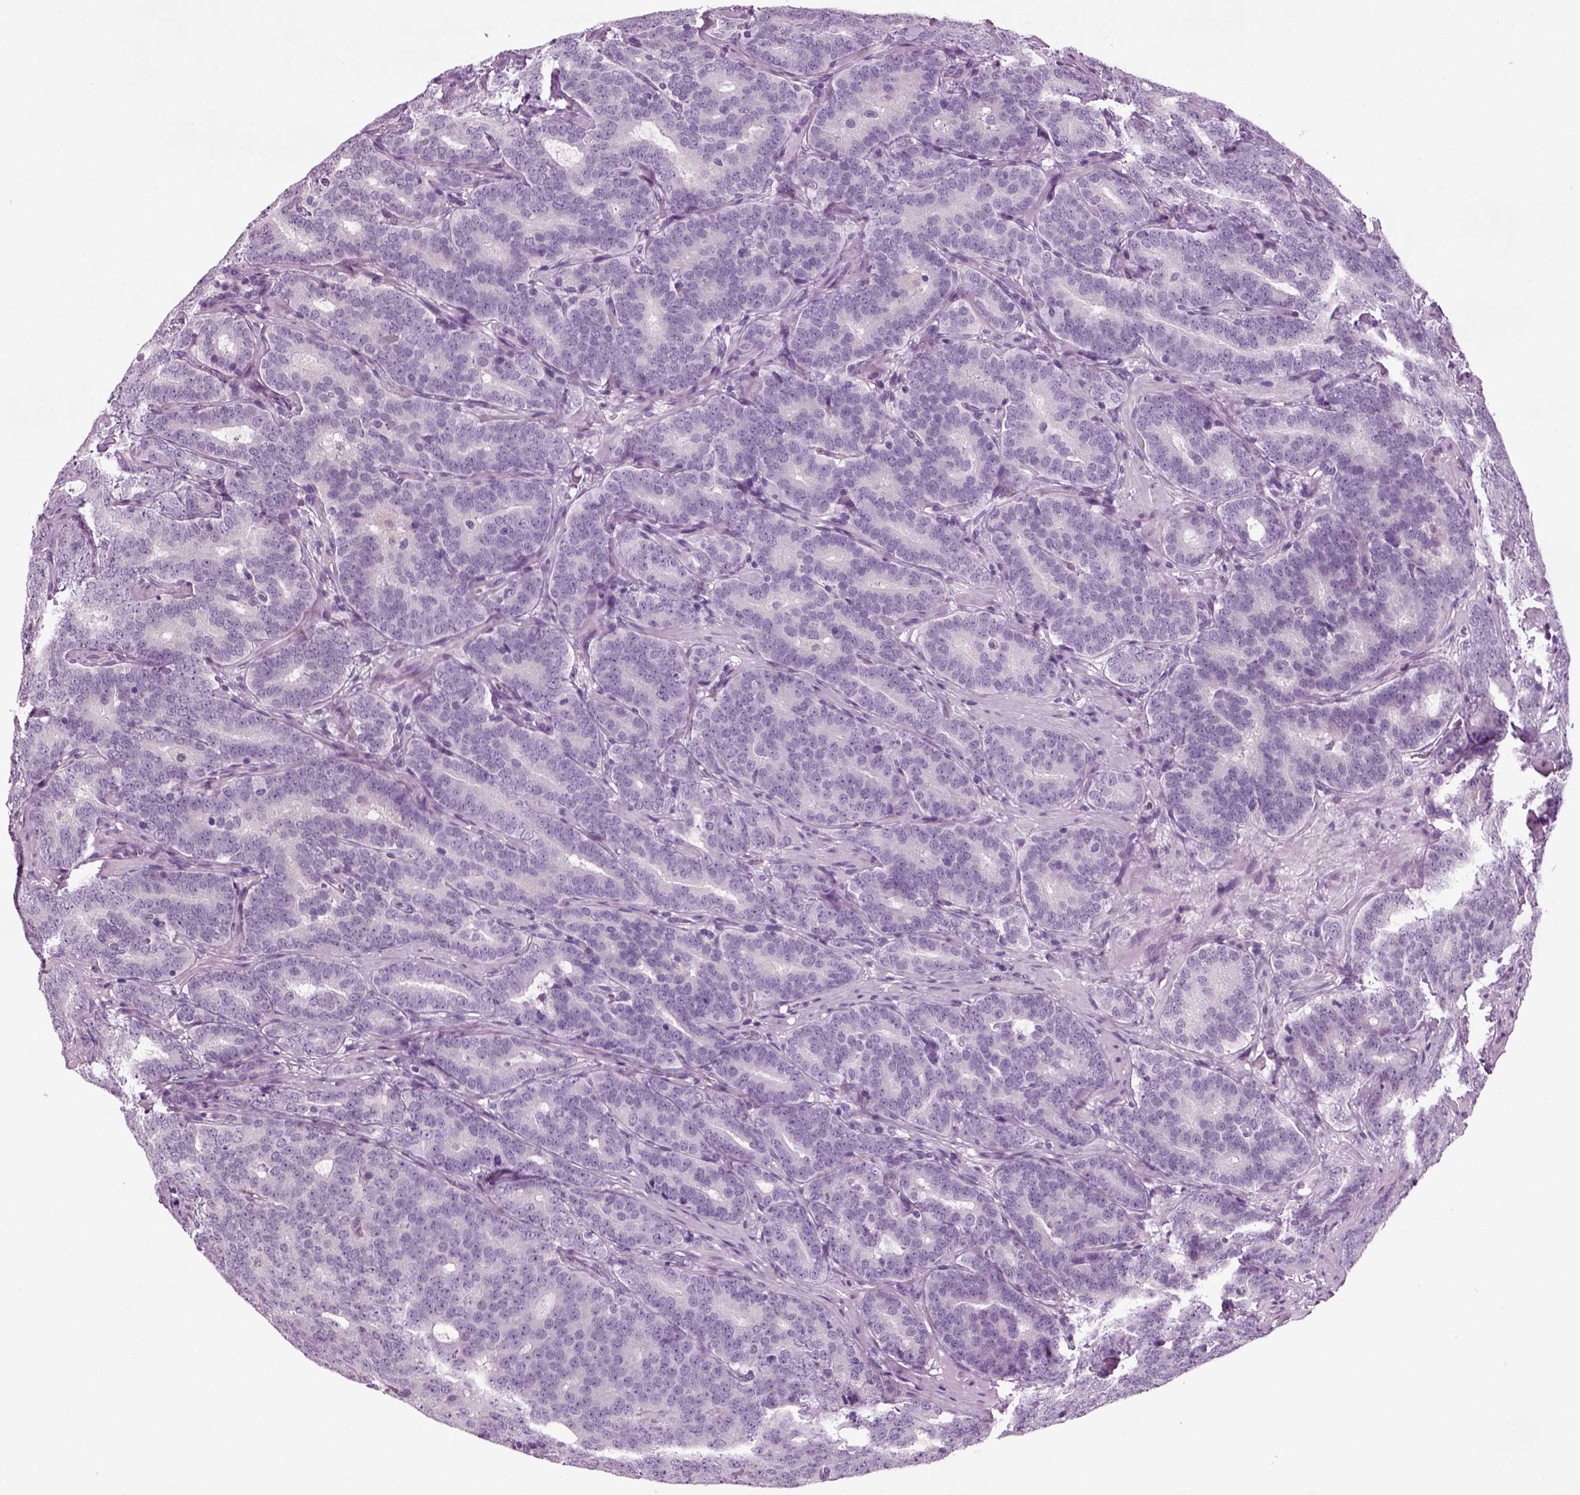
{"staining": {"intensity": "negative", "quantity": "none", "location": "none"}, "tissue": "prostate cancer", "cell_type": "Tumor cells", "image_type": "cancer", "snomed": [{"axis": "morphology", "description": "Adenocarcinoma, NOS"}, {"axis": "topography", "description": "Prostate"}], "caption": "Prostate cancer was stained to show a protein in brown. There is no significant expression in tumor cells. The staining is performed using DAB brown chromogen with nuclei counter-stained in using hematoxylin.", "gene": "CRABP1", "patient": {"sex": "male", "age": 71}}